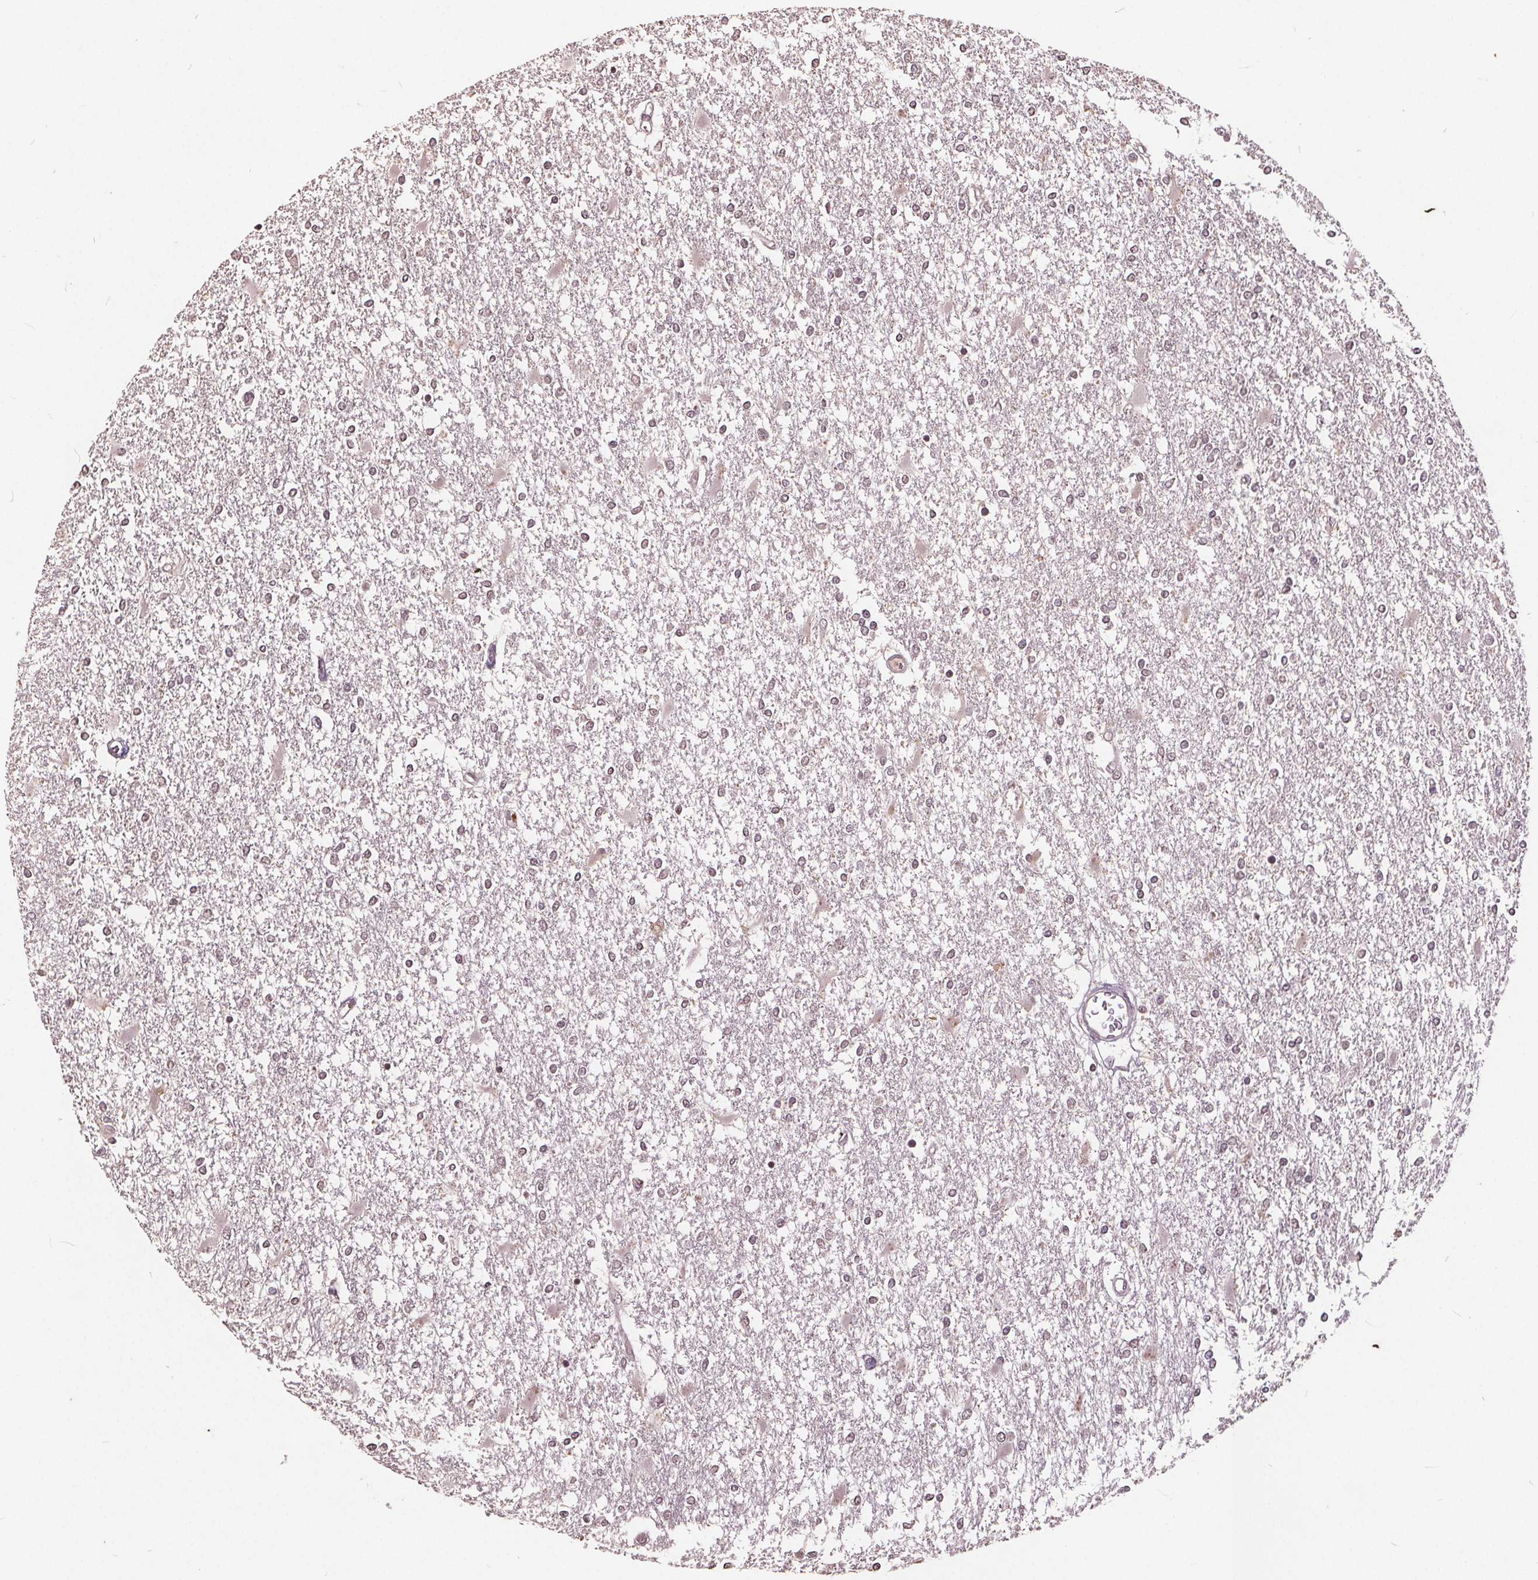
{"staining": {"intensity": "negative", "quantity": "none", "location": "none"}, "tissue": "glioma", "cell_type": "Tumor cells", "image_type": "cancer", "snomed": [{"axis": "morphology", "description": "Glioma, malignant, High grade"}, {"axis": "topography", "description": "Cerebral cortex"}], "caption": "An image of human high-grade glioma (malignant) is negative for staining in tumor cells.", "gene": "DNMT3B", "patient": {"sex": "male", "age": 79}}